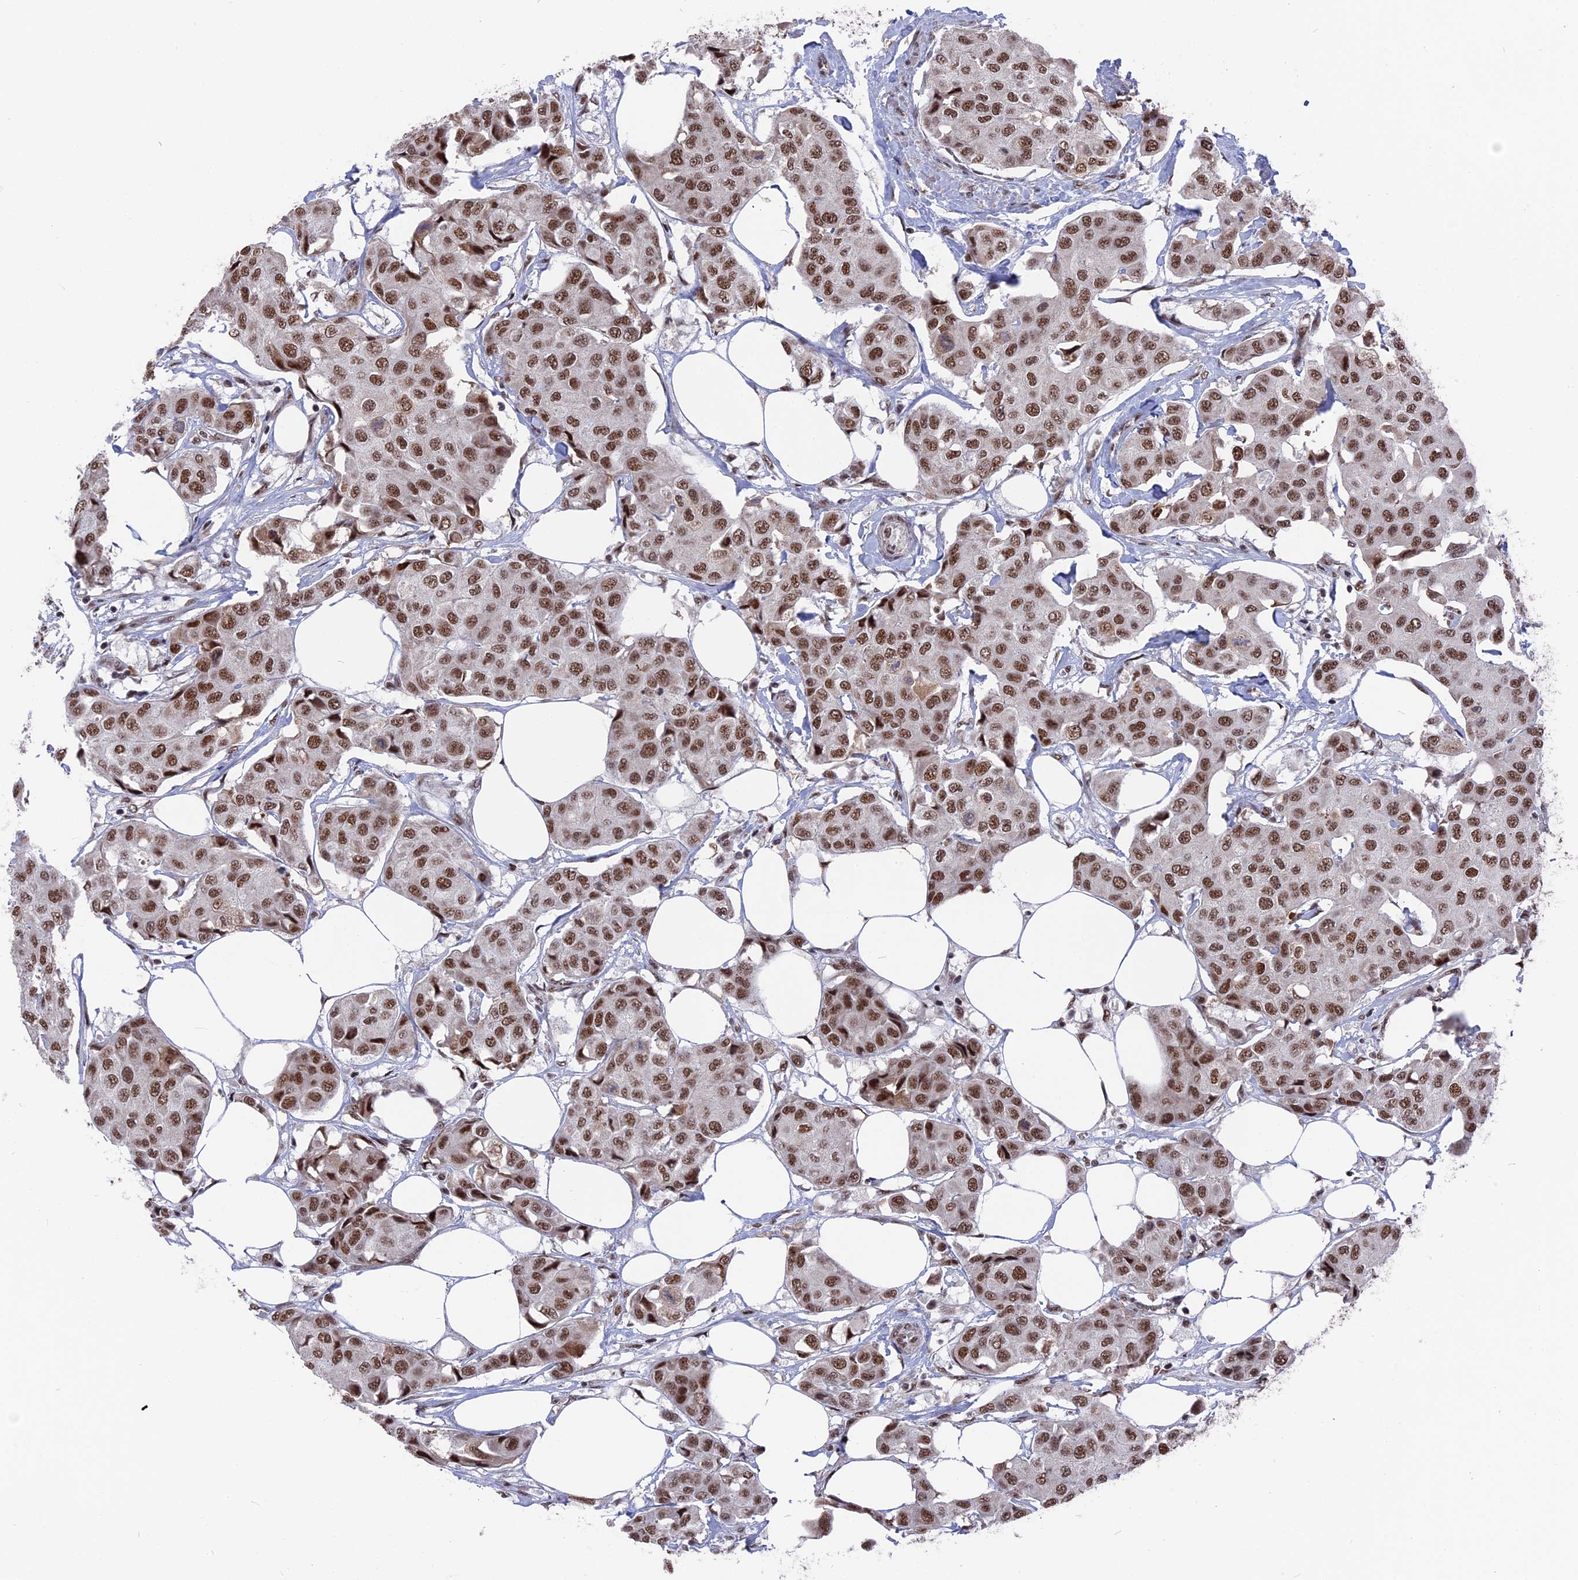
{"staining": {"intensity": "moderate", "quantity": ">75%", "location": "nuclear"}, "tissue": "breast cancer", "cell_type": "Tumor cells", "image_type": "cancer", "snomed": [{"axis": "morphology", "description": "Duct carcinoma"}, {"axis": "topography", "description": "Breast"}], "caption": "Moderate nuclear positivity is present in approximately >75% of tumor cells in infiltrating ductal carcinoma (breast).", "gene": "SF3A2", "patient": {"sex": "female", "age": 80}}